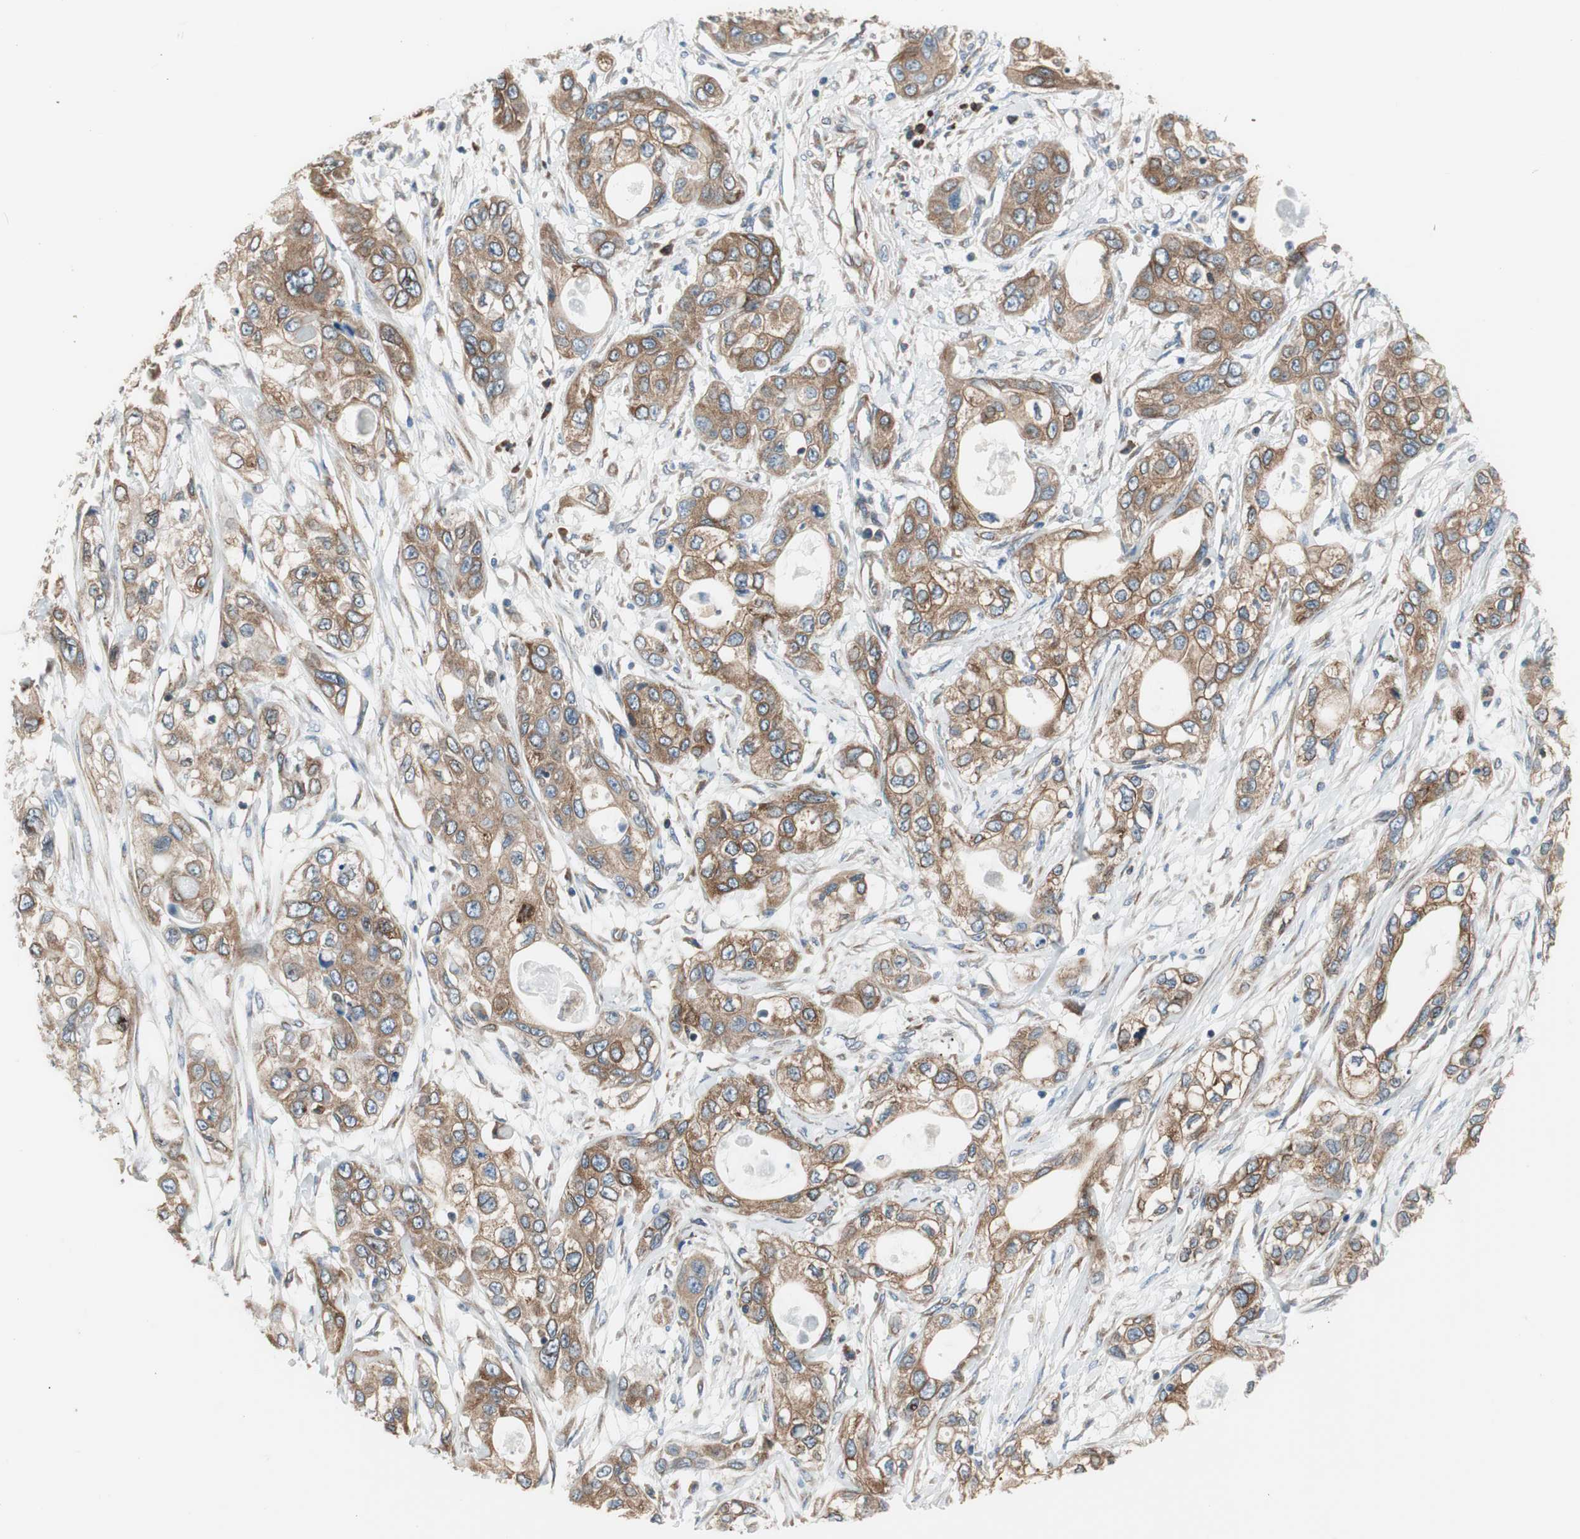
{"staining": {"intensity": "moderate", "quantity": ">75%", "location": "cytoplasmic/membranous"}, "tissue": "pancreatic cancer", "cell_type": "Tumor cells", "image_type": "cancer", "snomed": [{"axis": "morphology", "description": "Adenocarcinoma, NOS"}, {"axis": "topography", "description": "Pancreas"}], "caption": "A medium amount of moderate cytoplasmic/membranous staining is identified in about >75% of tumor cells in pancreatic cancer (adenocarcinoma) tissue.", "gene": "CLCC1", "patient": {"sex": "female", "age": 70}}